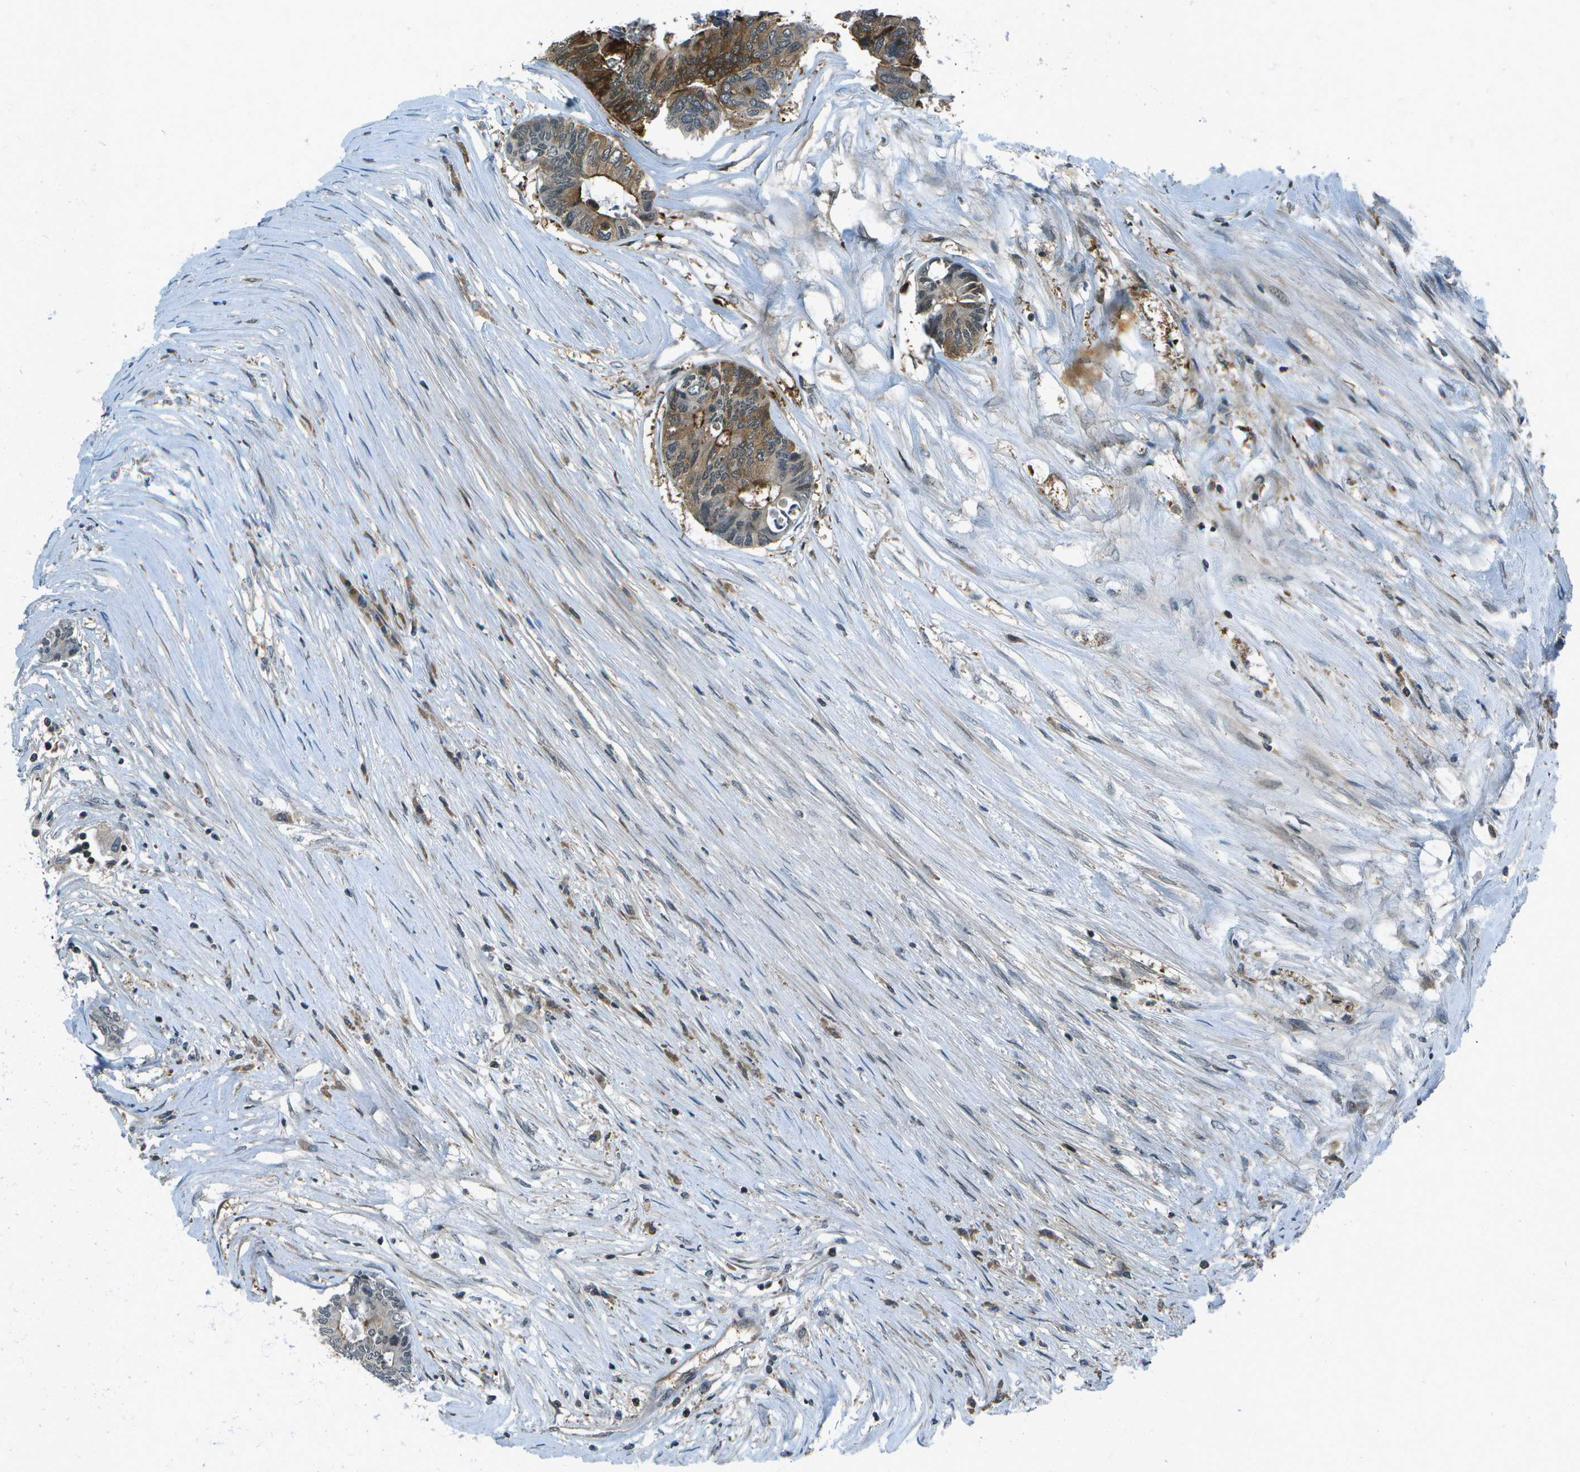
{"staining": {"intensity": "moderate", "quantity": ">75%", "location": "cytoplasmic/membranous"}, "tissue": "colorectal cancer", "cell_type": "Tumor cells", "image_type": "cancer", "snomed": [{"axis": "morphology", "description": "Adenocarcinoma, NOS"}, {"axis": "topography", "description": "Rectum"}], "caption": "There is medium levels of moderate cytoplasmic/membranous expression in tumor cells of colorectal cancer (adenocarcinoma), as demonstrated by immunohistochemical staining (brown color).", "gene": "TMEM19", "patient": {"sex": "male", "age": 63}}